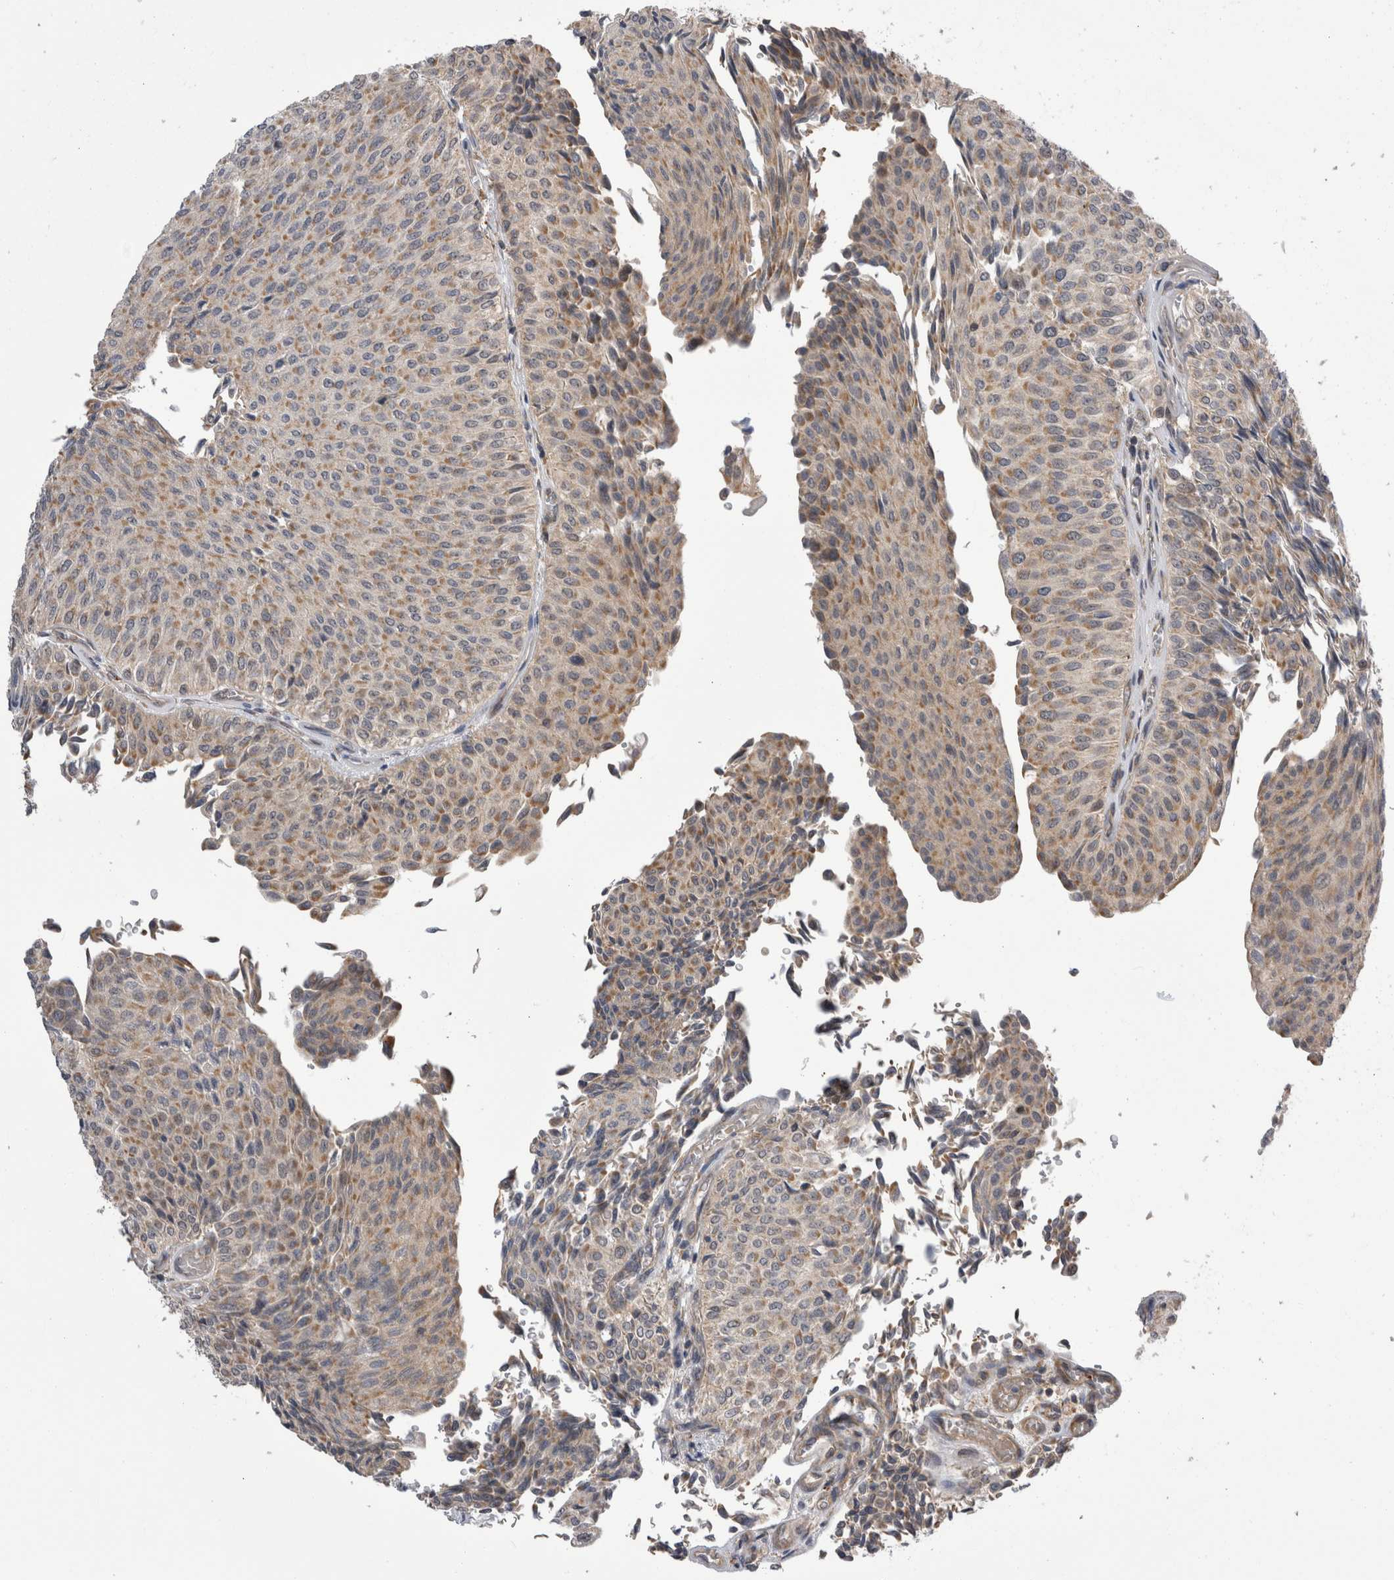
{"staining": {"intensity": "weak", "quantity": ">75%", "location": "cytoplasmic/membranous"}, "tissue": "urothelial cancer", "cell_type": "Tumor cells", "image_type": "cancer", "snomed": [{"axis": "morphology", "description": "Urothelial carcinoma, Low grade"}, {"axis": "topography", "description": "Urinary bladder"}], "caption": "Protein expression analysis of urothelial carcinoma (low-grade) displays weak cytoplasmic/membranous positivity in approximately >75% of tumor cells.", "gene": "ARHGAP29", "patient": {"sex": "male", "age": 78}}